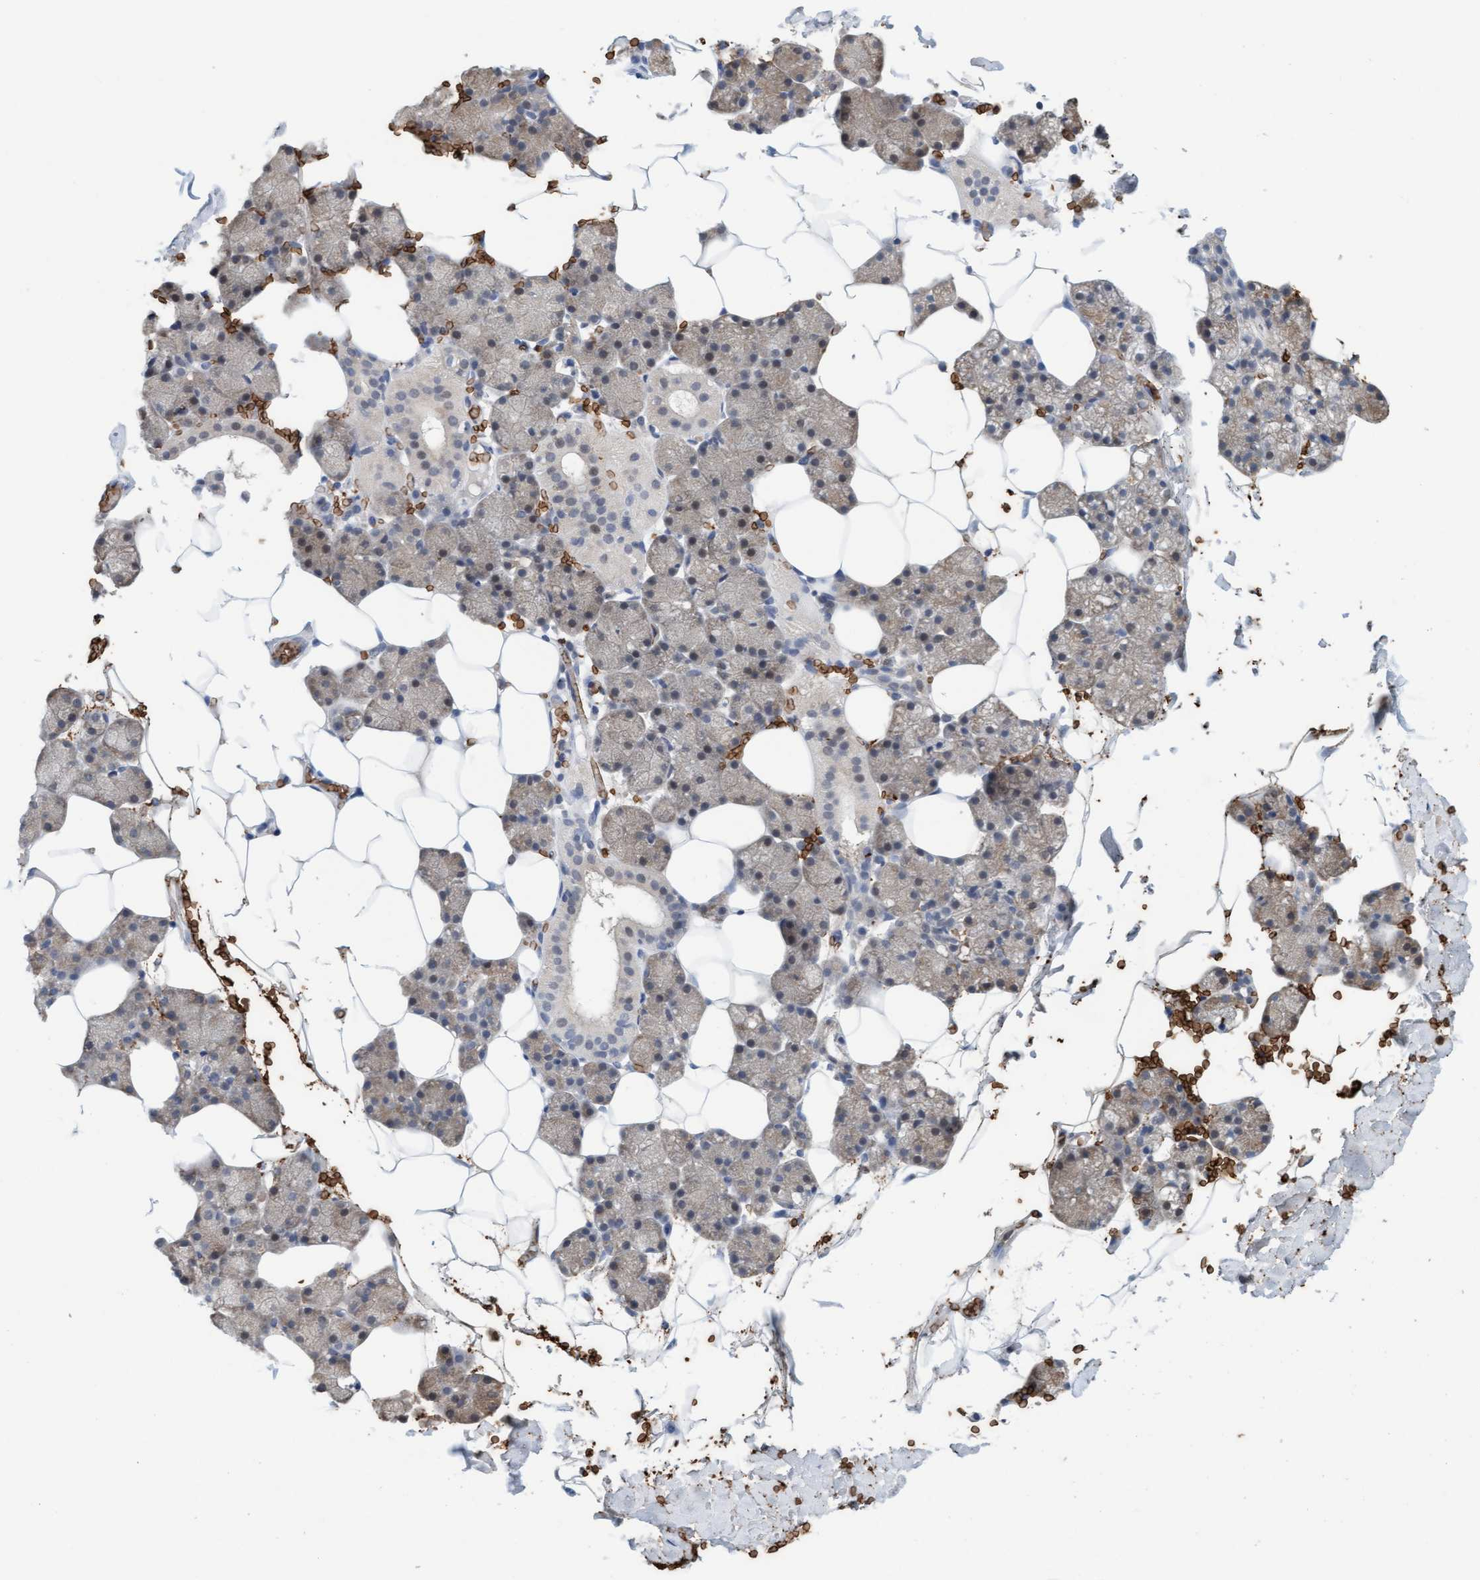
{"staining": {"intensity": "weak", "quantity": "<25%", "location": "cytoplasmic/membranous"}, "tissue": "salivary gland", "cell_type": "Glandular cells", "image_type": "normal", "snomed": [{"axis": "morphology", "description": "Normal tissue, NOS"}, {"axis": "topography", "description": "Salivary gland"}], "caption": "IHC histopathology image of benign human salivary gland stained for a protein (brown), which reveals no expression in glandular cells.", "gene": "SPEM2", "patient": {"sex": "male", "age": 62}}